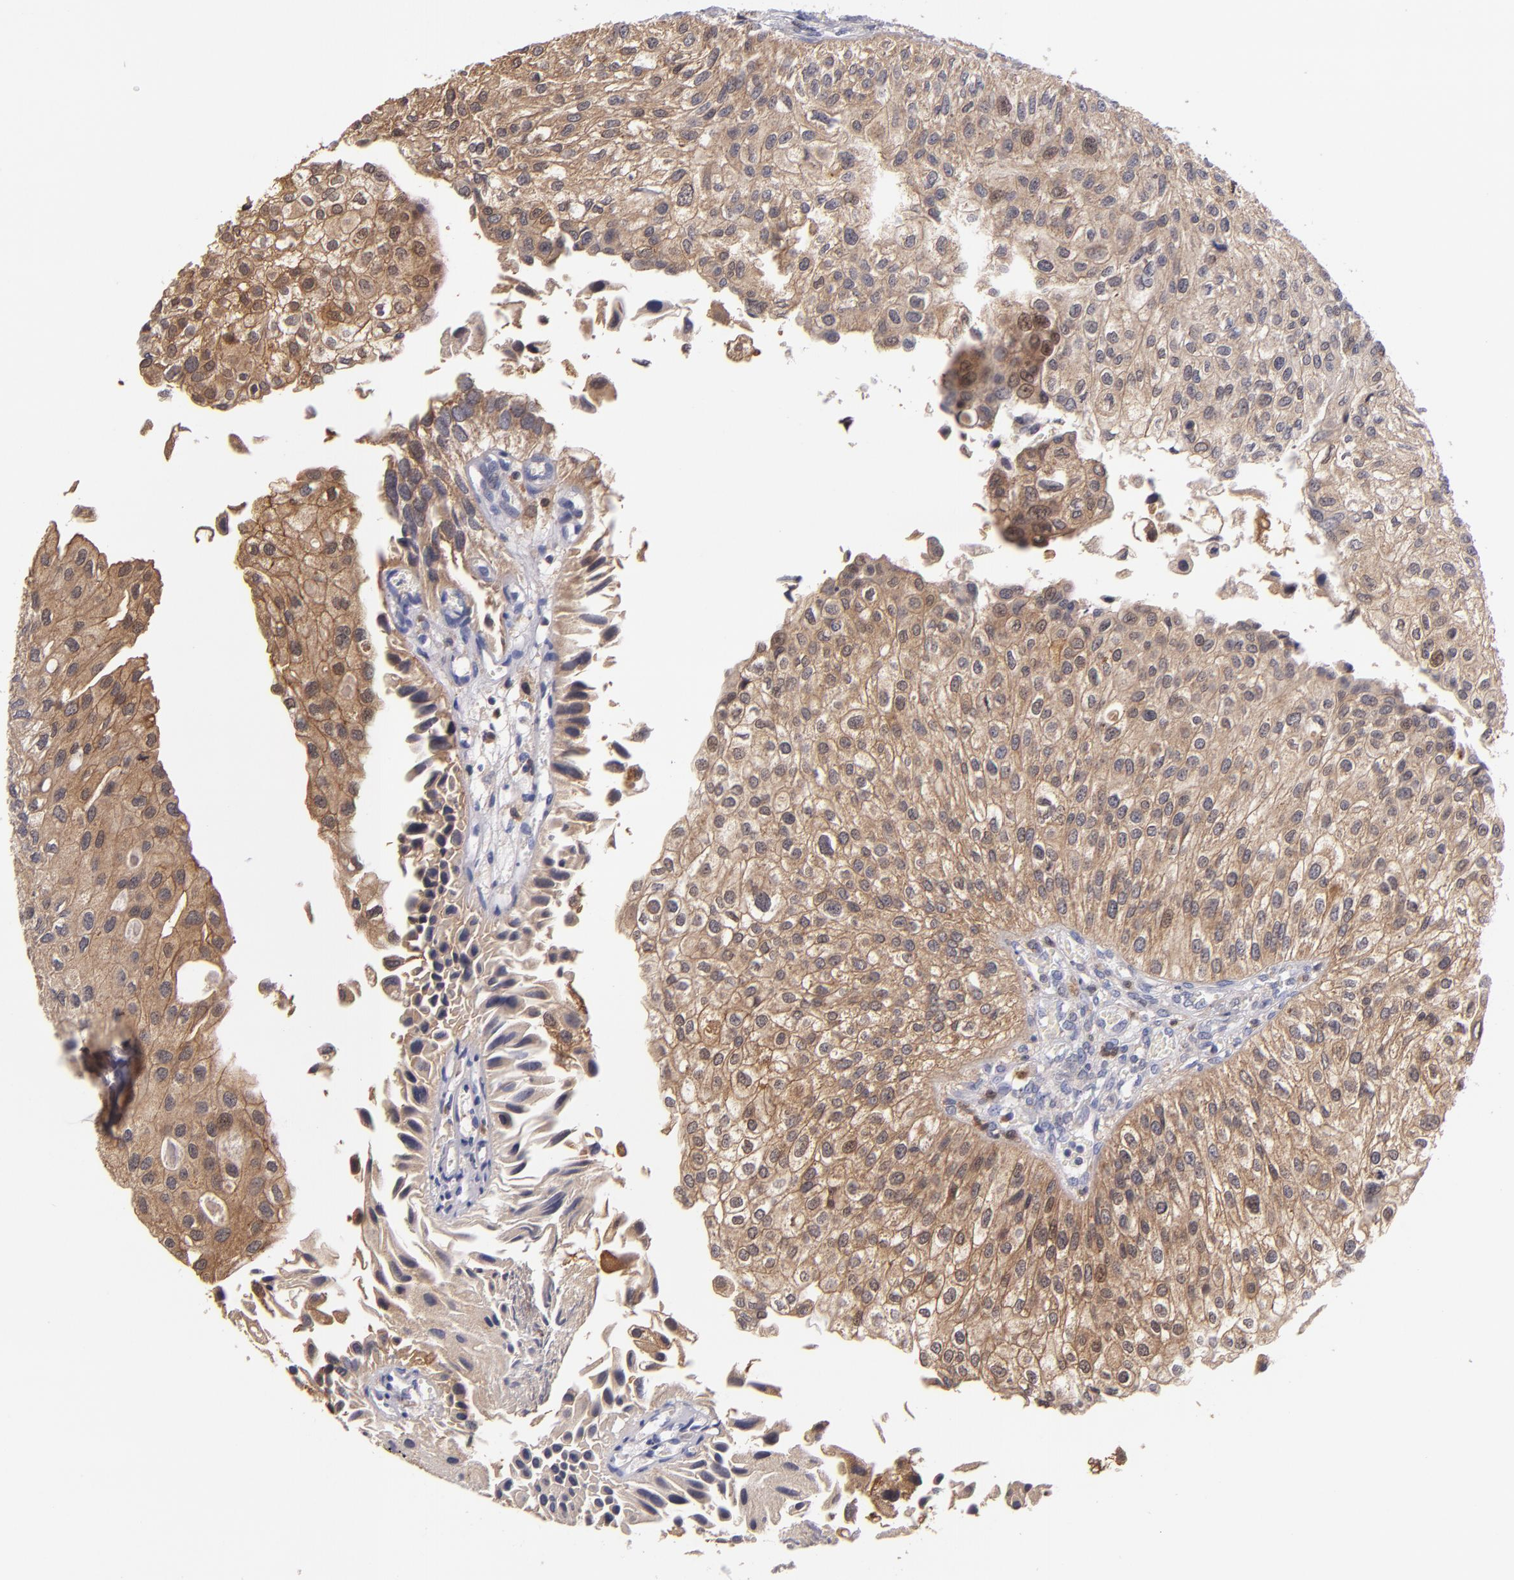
{"staining": {"intensity": "moderate", "quantity": ">75%", "location": "cytoplasmic/membranous"}, "tissue": "urothelial cancer", "cell_type": "Tumor cells", "image_type": "cancer", "snomed": [{"axis": "morphology", "description": "Urothelial carcinoma, Low grade"}, {"axis": "topography", "description": "Urinary bladder"}], "caption": "Protein staining of urothelial cancer tissue shows moderate cytoplasmic/membranous staining in about >75% of tumor cells. The protein of interest is stained brown, and the nuclei are stained in blue (DAB (3,3'-diaminobenzidine) IHC with brightfield microscopy, high magnification).", "gene": "PRKCD", "patient": {"sex": "female", "age": 89}}